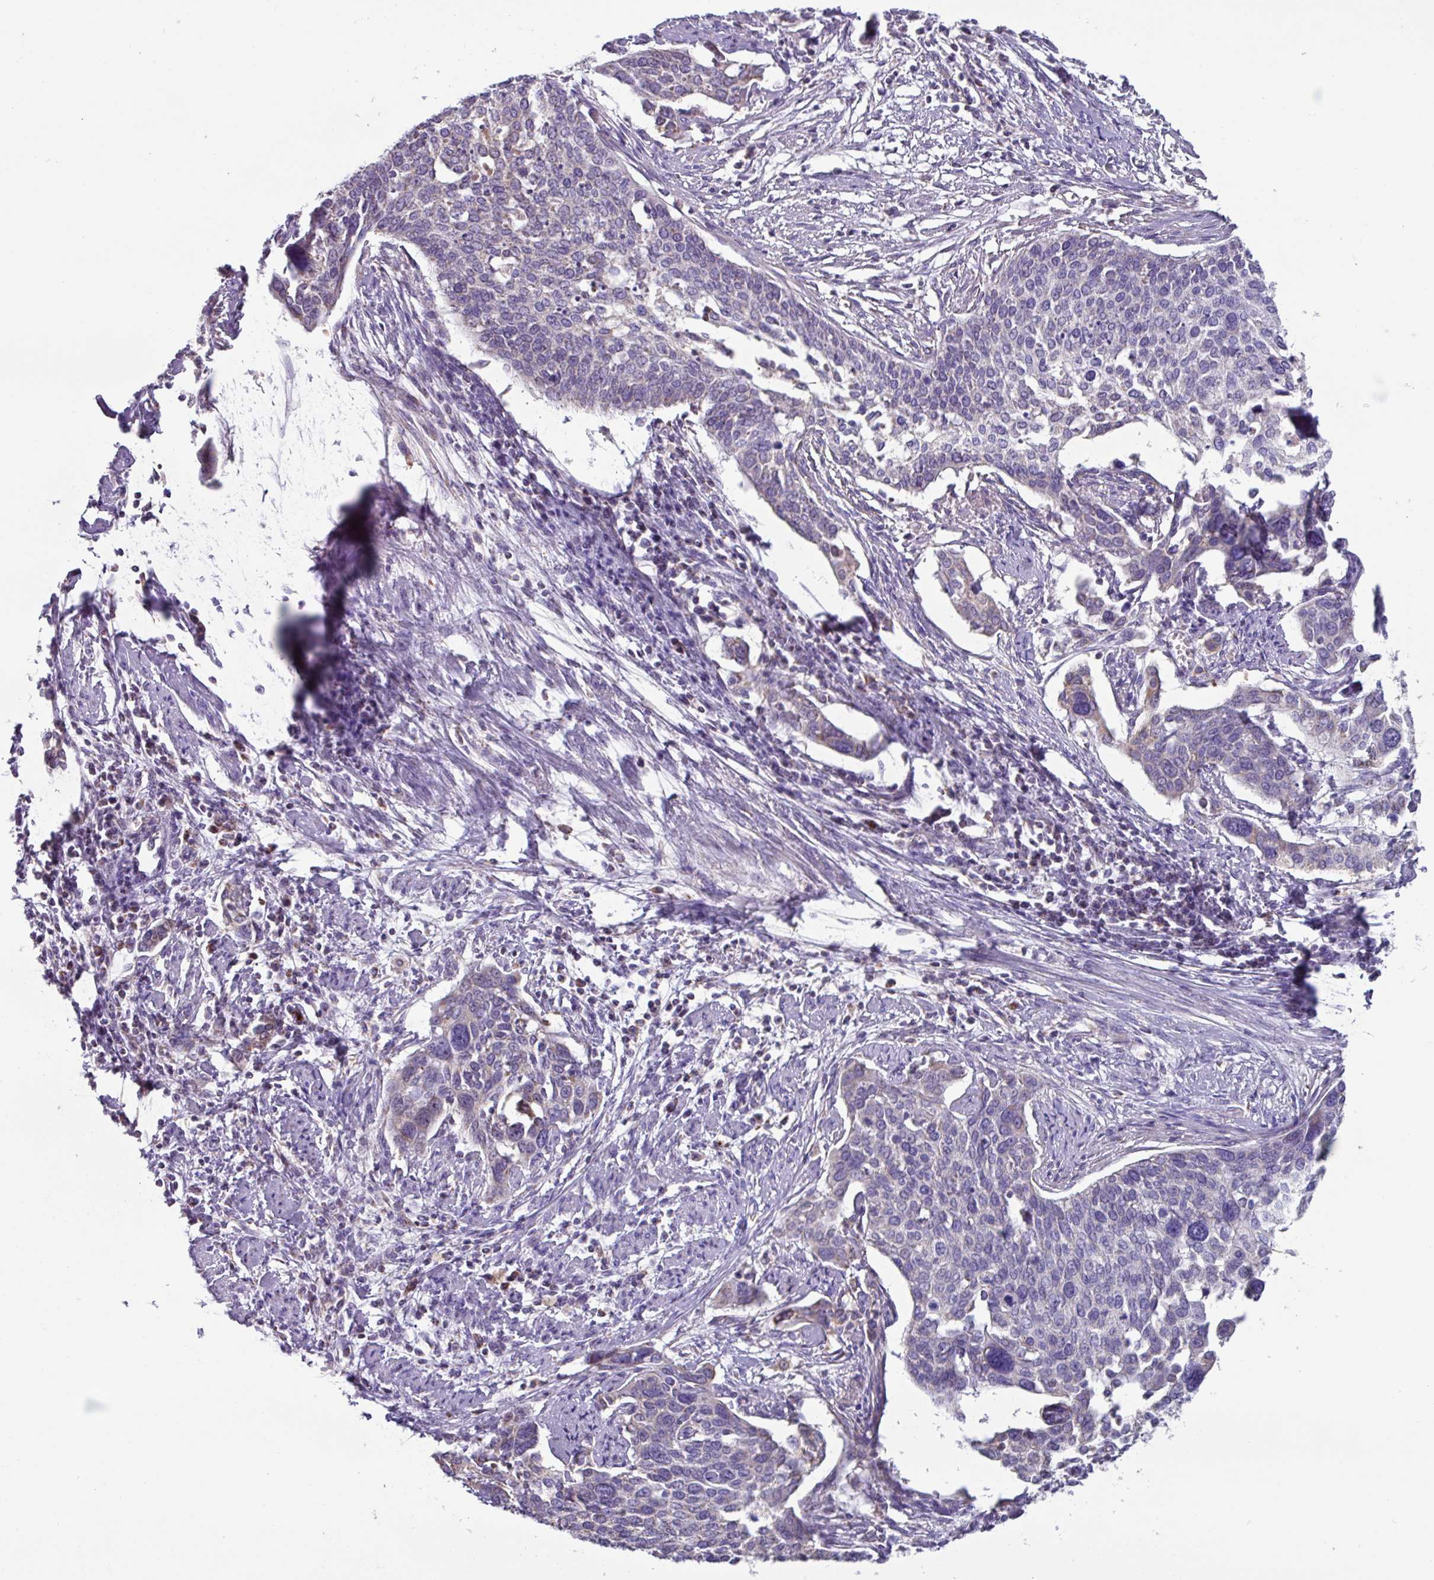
{"staining": {"intensity": "negative", "quantity": "none", "location": "none"}, "tissue": "cervical cancer", "cell_type": "Tumor cells", "image_type": "cancer", "snomed": [{"axis": "morphology", "description": "Squamous cell carcinoma, NOS"}, {"axis": "topography", "description": "Cervix"}], "caption": "Immunohistochemistry (IHC) of cervical cancer shows no positivity in tumor cells.", "gene": "MT-ND4", "patient": {"sex": "female", "age": 44}}